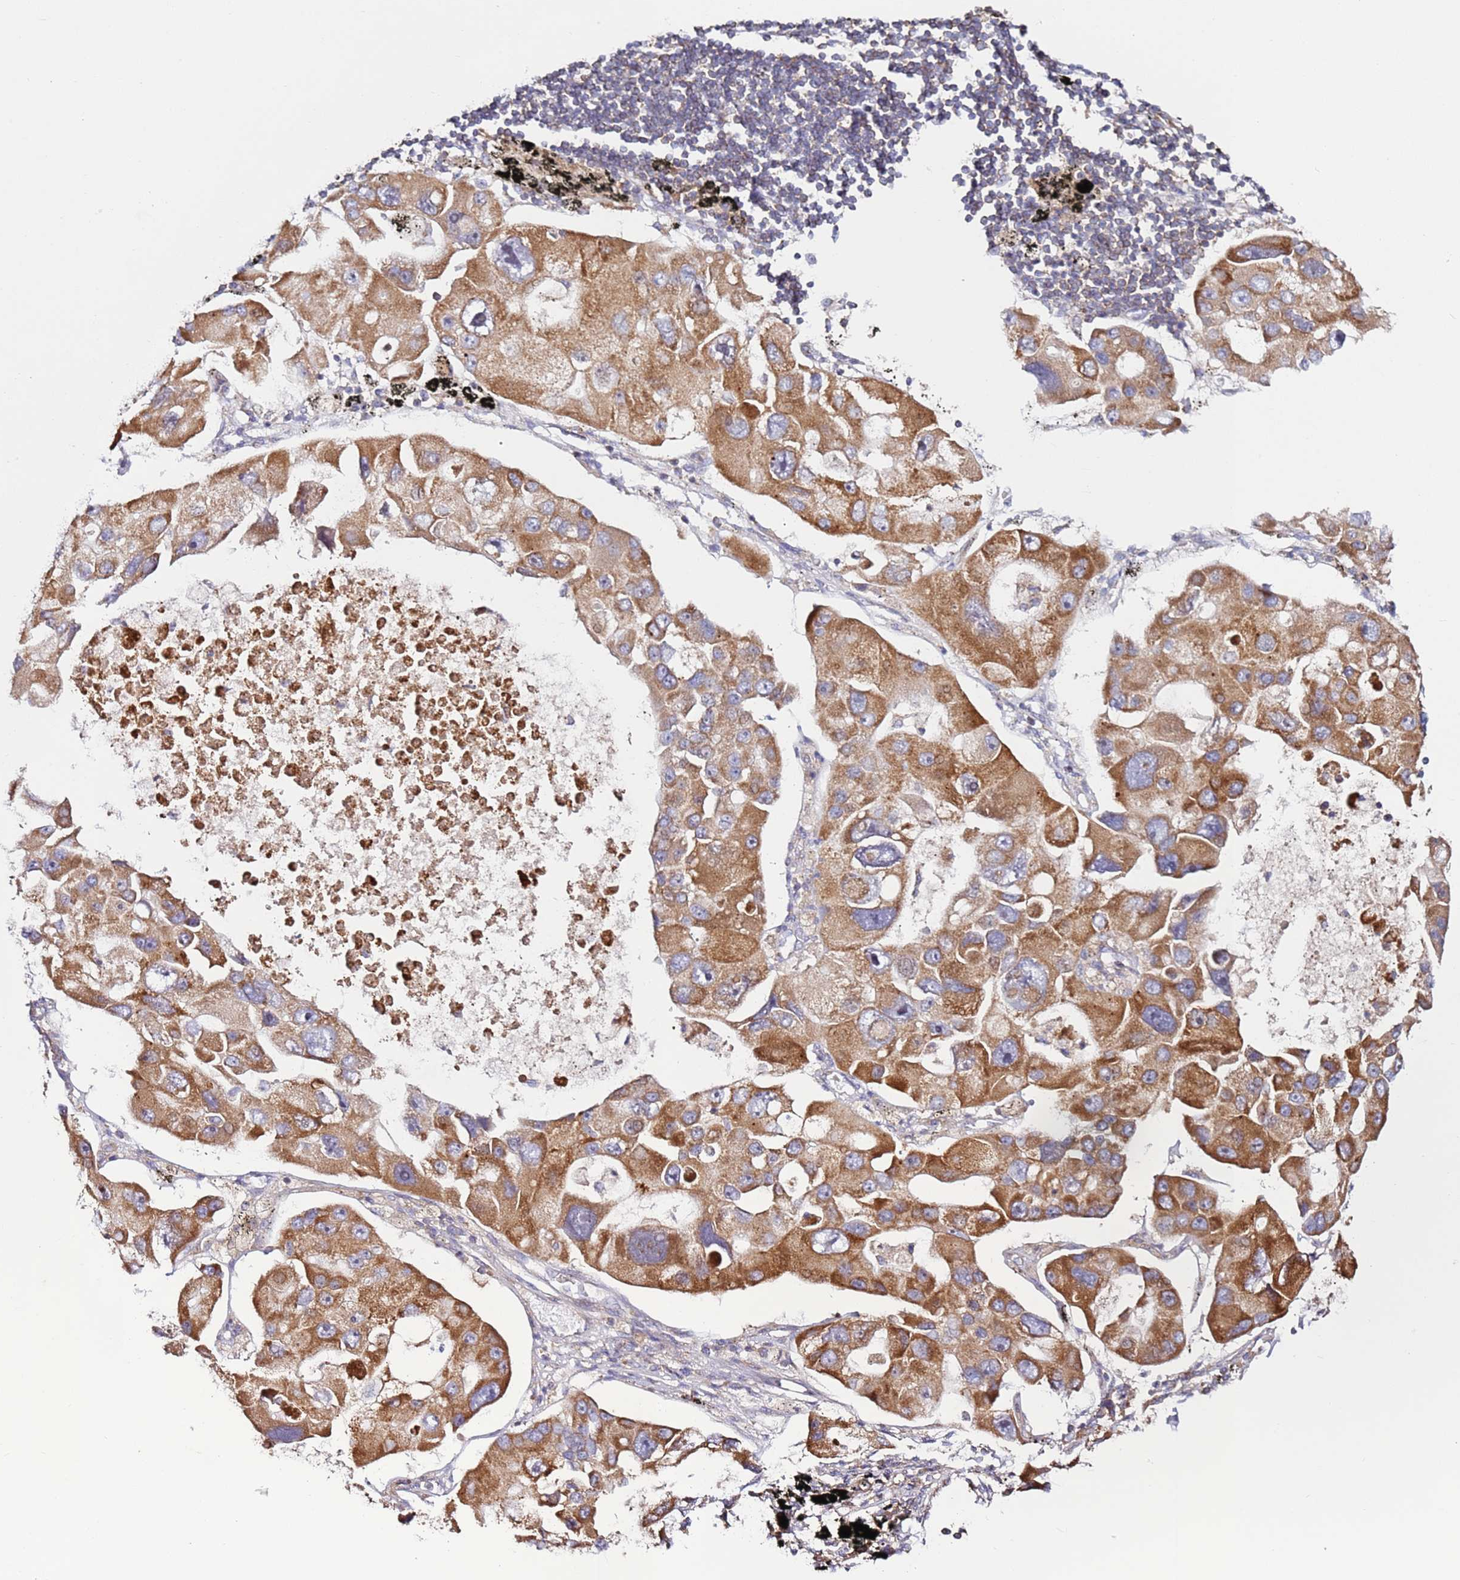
{"staining": {"intensity": "strong", "quantity": ">75%", "location": "cytoplasmic/membranous"}, "tissue": "lung cancer", "cell_type": "Tumor cells", "image_type": "cancer", "snomed": [{"axis": "morphology", "description": "Adenocarcinoma, NOS"}, {"axis": "topography", "description": "Lung"}], "caption": "Brown immunohistochemical staining in adenocarcinoma (lung) shows strong cytoplasmic/membranous staining in about >75% of tumor cells.", "gene": "CNOT9", "patient": {"sex": "female", "age": 54}}